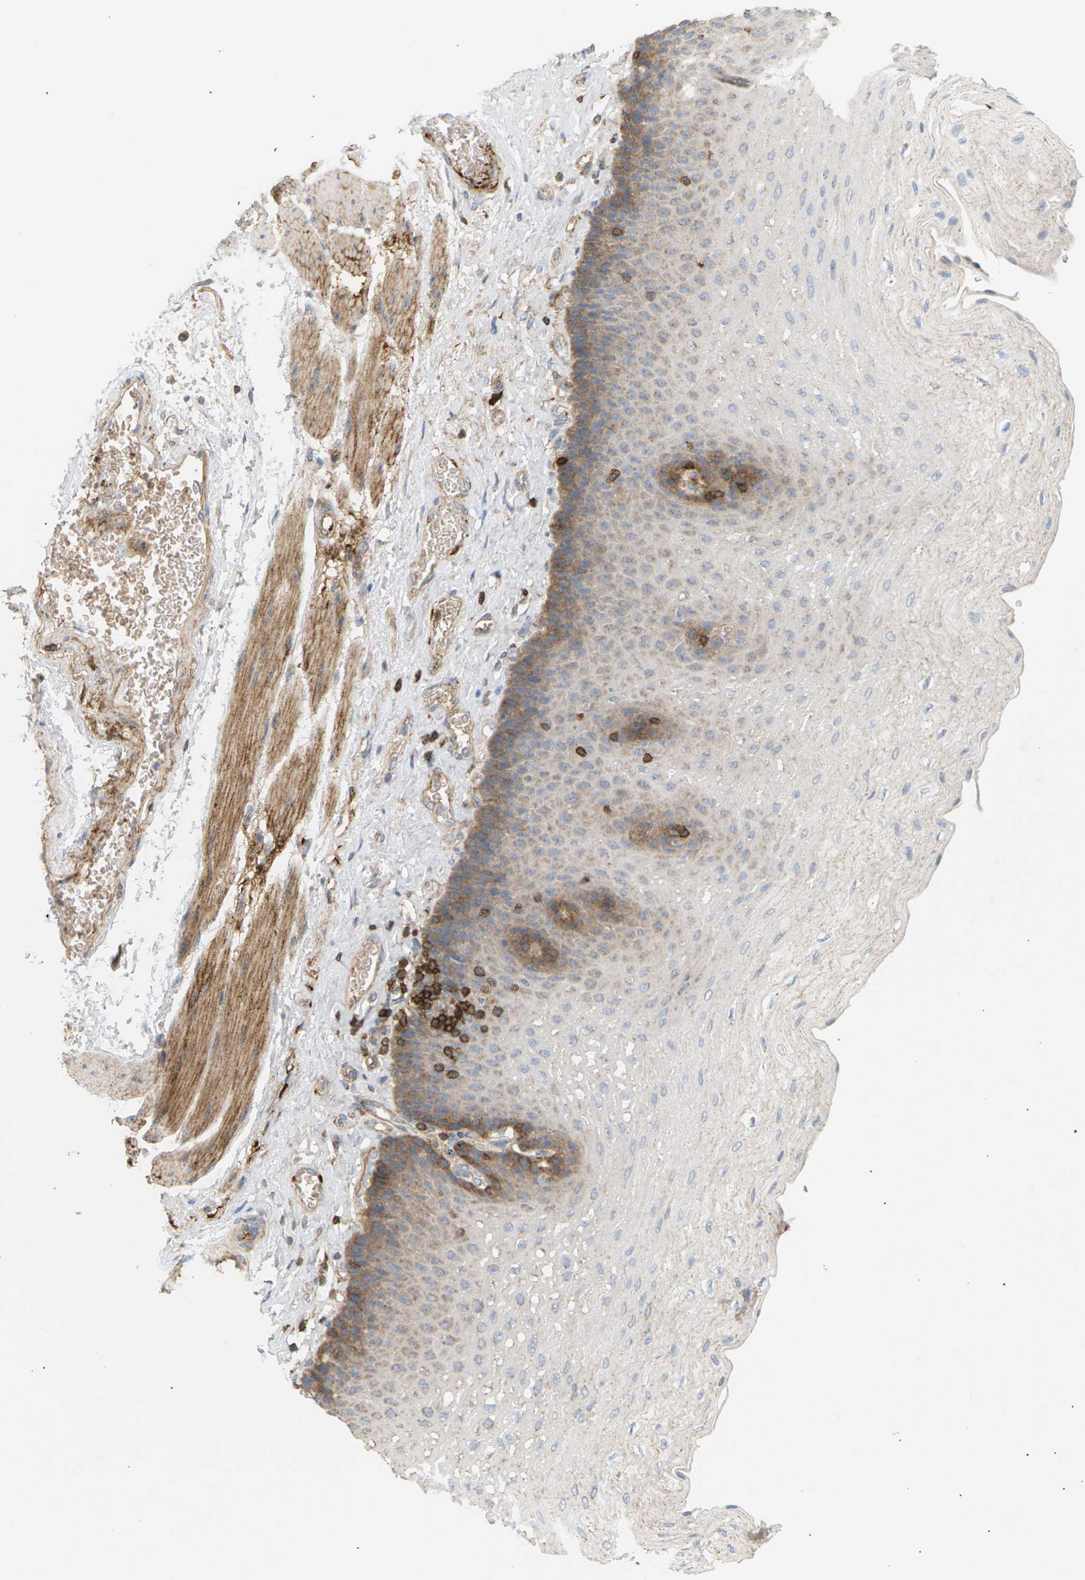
{"staining": {"intensity": "moderate", "quantity": "<25%", "location": "cytoplasmic/membranous"}, "tissue": "esophagus", "cell_type": "Squamous epithelial cells", "image_type": "normal", "snomed": [{"axis": "morphology", "description": "Normal tissue, NOS"}, {"axis": "topography", "description": "Esophagus"}], "caption": "Normal esophagus was stained to show a protein in brown. There is low levels of moderate cytoplasmic/membranous expression in approximately <25% of squamous epithelial cells.", "gene": "LIME1", "patient": {"sex": "female", "age": 72}}